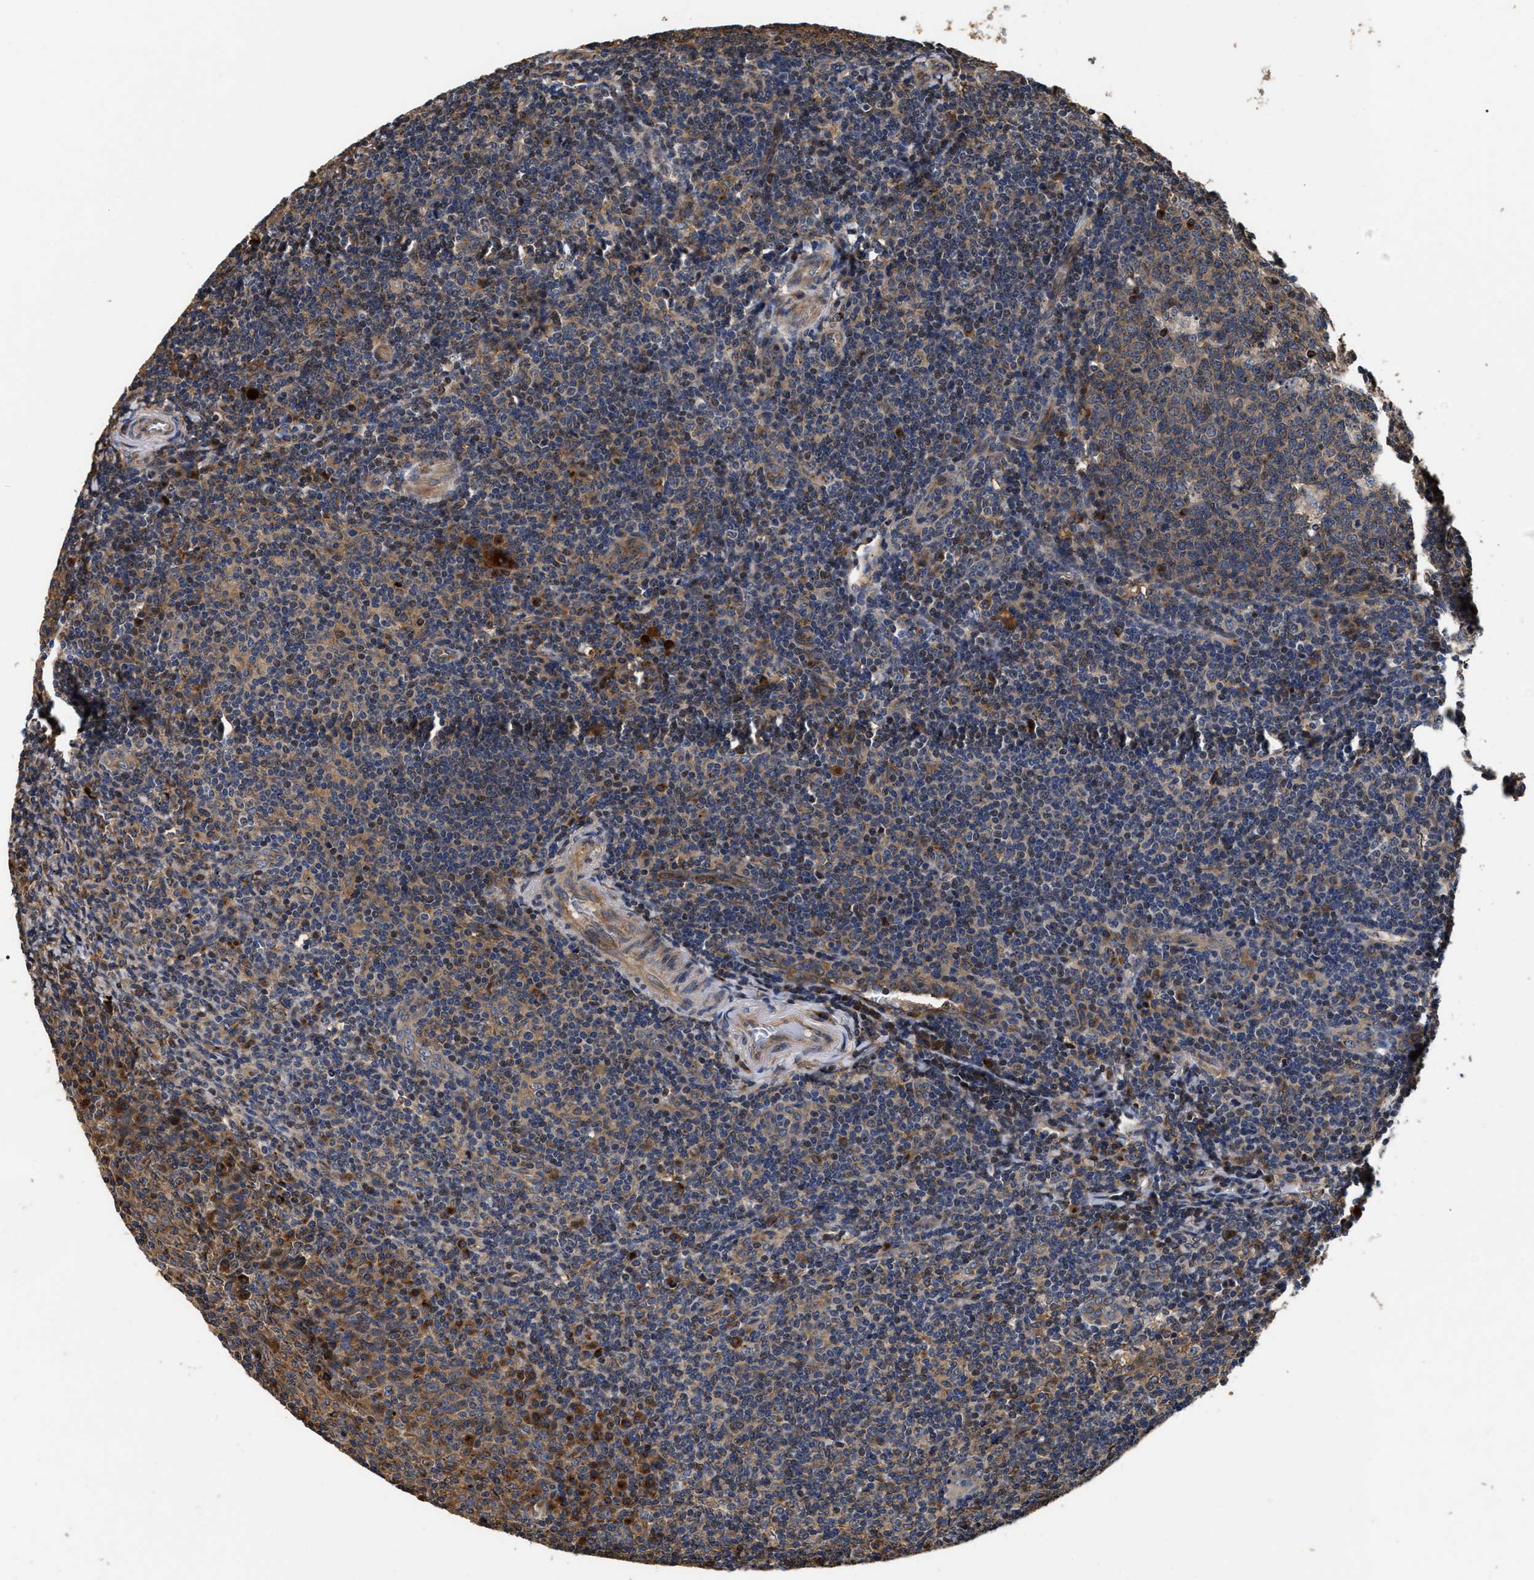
{"staining": {"intensity": "strong", "quantity": "25%-75%", "location": "cytoplasmic/membranous"}, "tissue": "tonsil", "cell_type": "Germinal center cells", "image_type": "normal", "snomed": [{"axis": "morphology", "description": "Normal tissue, NOS"}, {"axis": "topography", "description": "Tonsil"}], "caption": "This image displays IHC staining of normal tonsil, with high strong cytoplasmic/membranous expression in approximately 25%-75% of germinal center cells.", "gene": "ABCG8", "patient": {"sex": "male", "age": 37}}